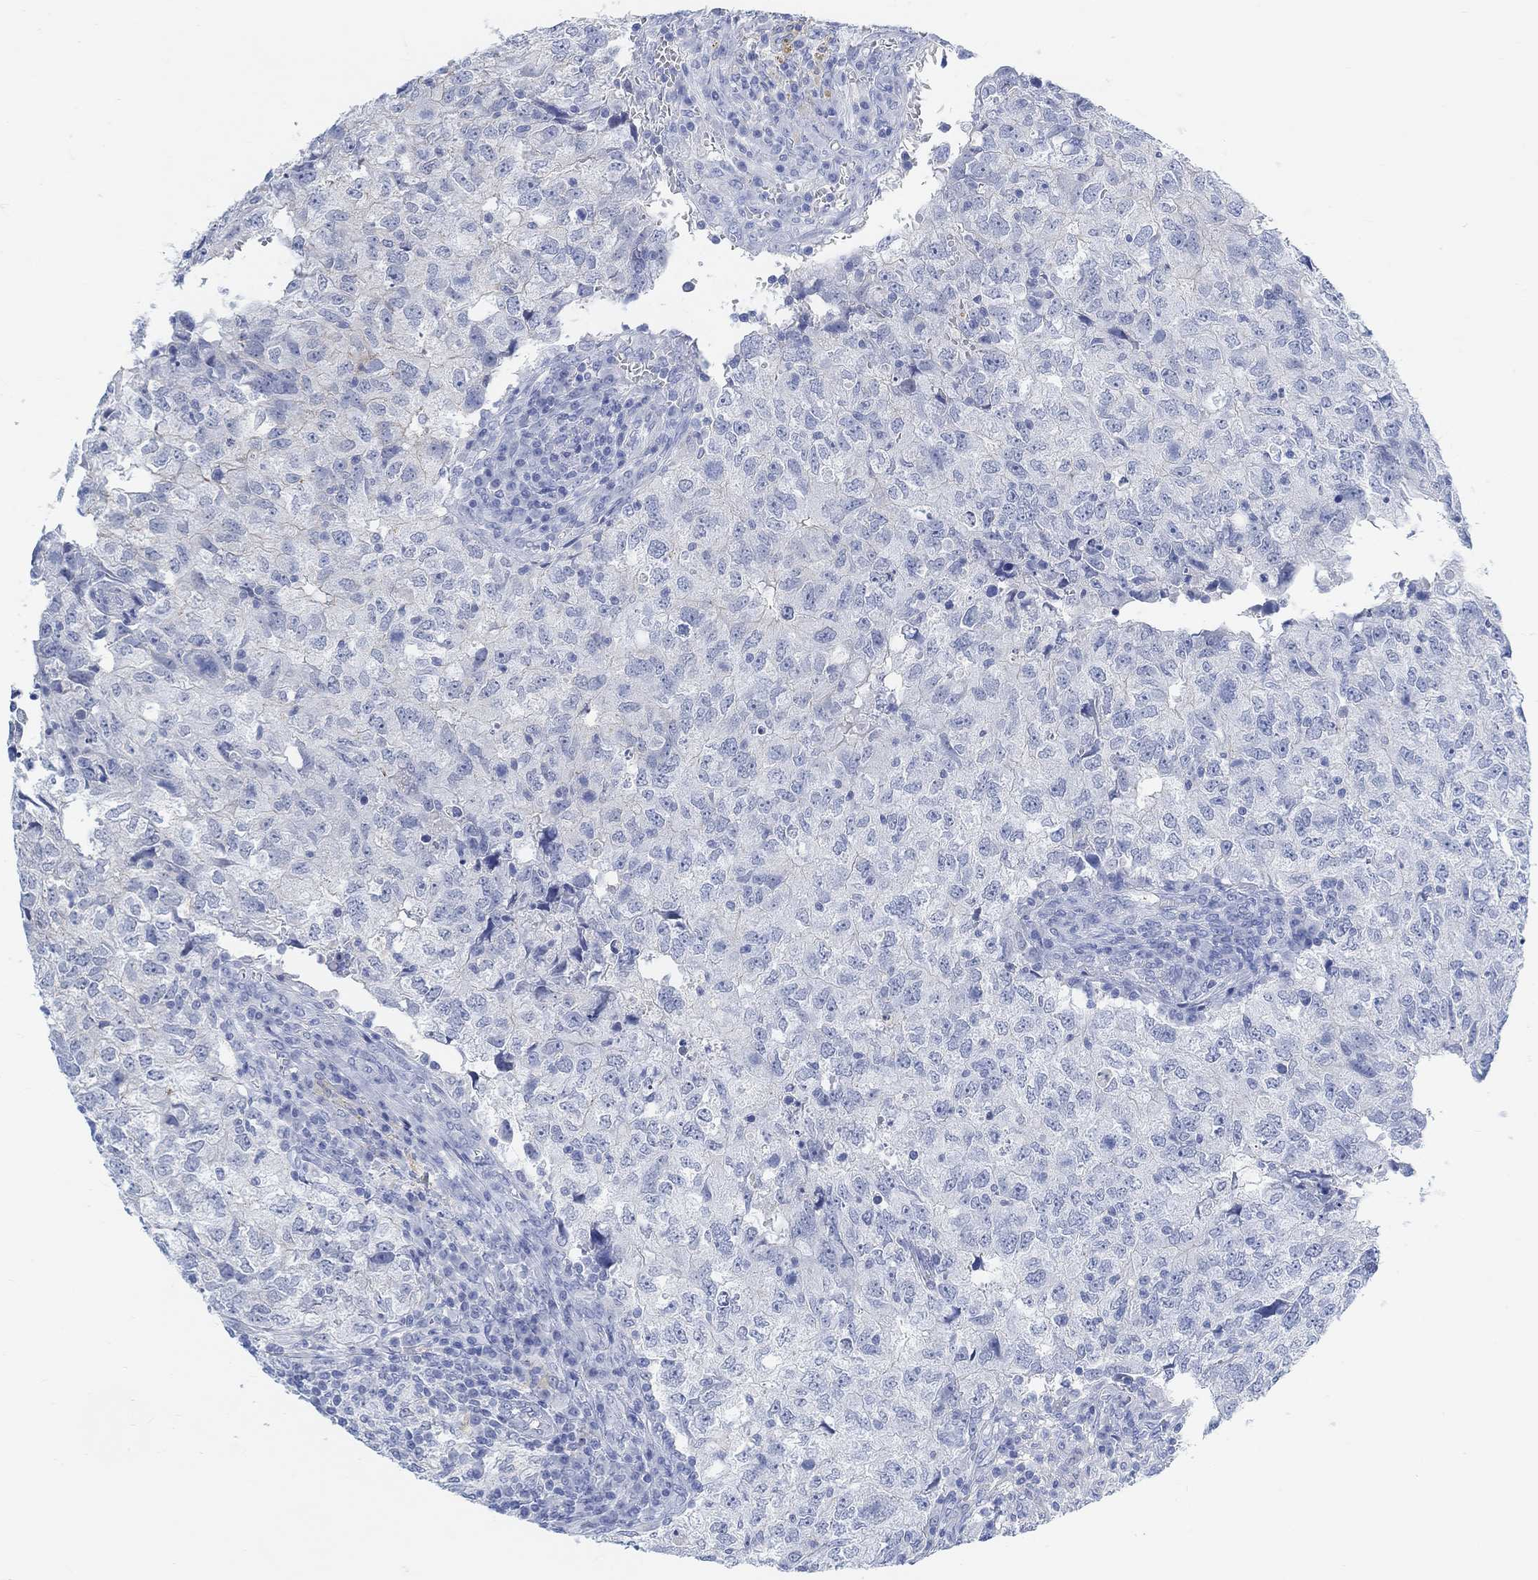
{"staining": {"intensity": "negative", "quantity": "none", "location": "none"}, "tissue": "breast cancer", "cell_type": "Tumor cells", "image_type": "cancer", "snomed": [{"axis": "morphology", "description": "Duct carcinoma"}, {"axis": "topography", "description": "Breast"}], "caption": "Breast infiltrating ductal carcinoma stained for a protein using IHC reveals no expression tumor cells.", "gene": "ENO4", "patient": {"sex": "female", "age": 30}}